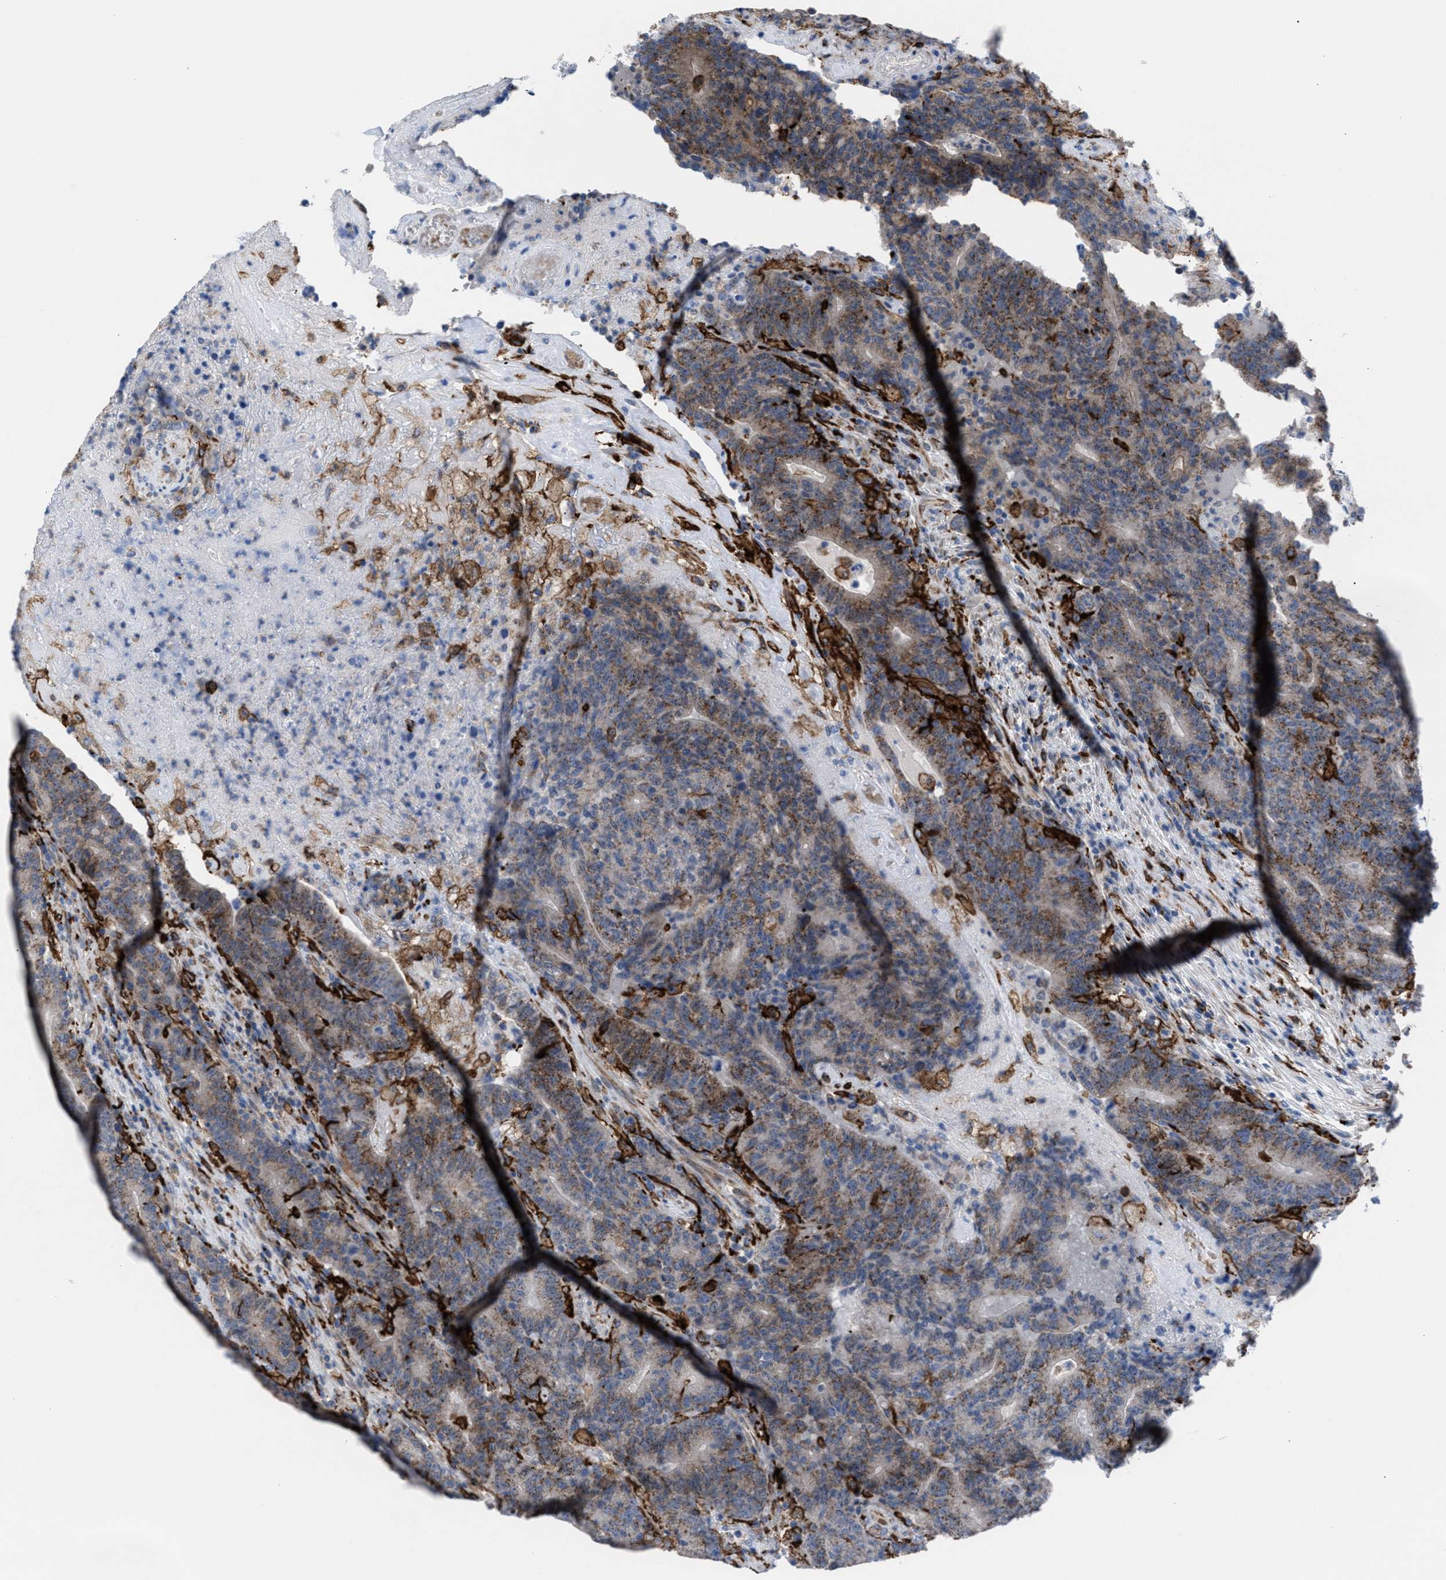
{"staining": {"intensity": "moderate", "quantity": "25%-75%", "location": "cytoplasmic/membranous"}, "tissue": "colorectal cancer", "cell_type": "Tumor cells", "image_type": "cancer", "snomed": [{"axis": "morphology", "description": "Normal tissue, NOS"}, {"axis": "morphology", "description": "Adenocarcinoma, NOS"}, {"axis": "topography", "description": "Colon"}], "caption": "DAB (3,3'-diaminobenzidine) immunohistochemical staining of human colorectal cancer (adenocarcinoma) exhibits moderate cytoplasmic/membranous protein positivity in approximately 25%-75% of tumor cells.", "gene": "SLC47A1", "patient": {"sex": "female", "age": 75}}